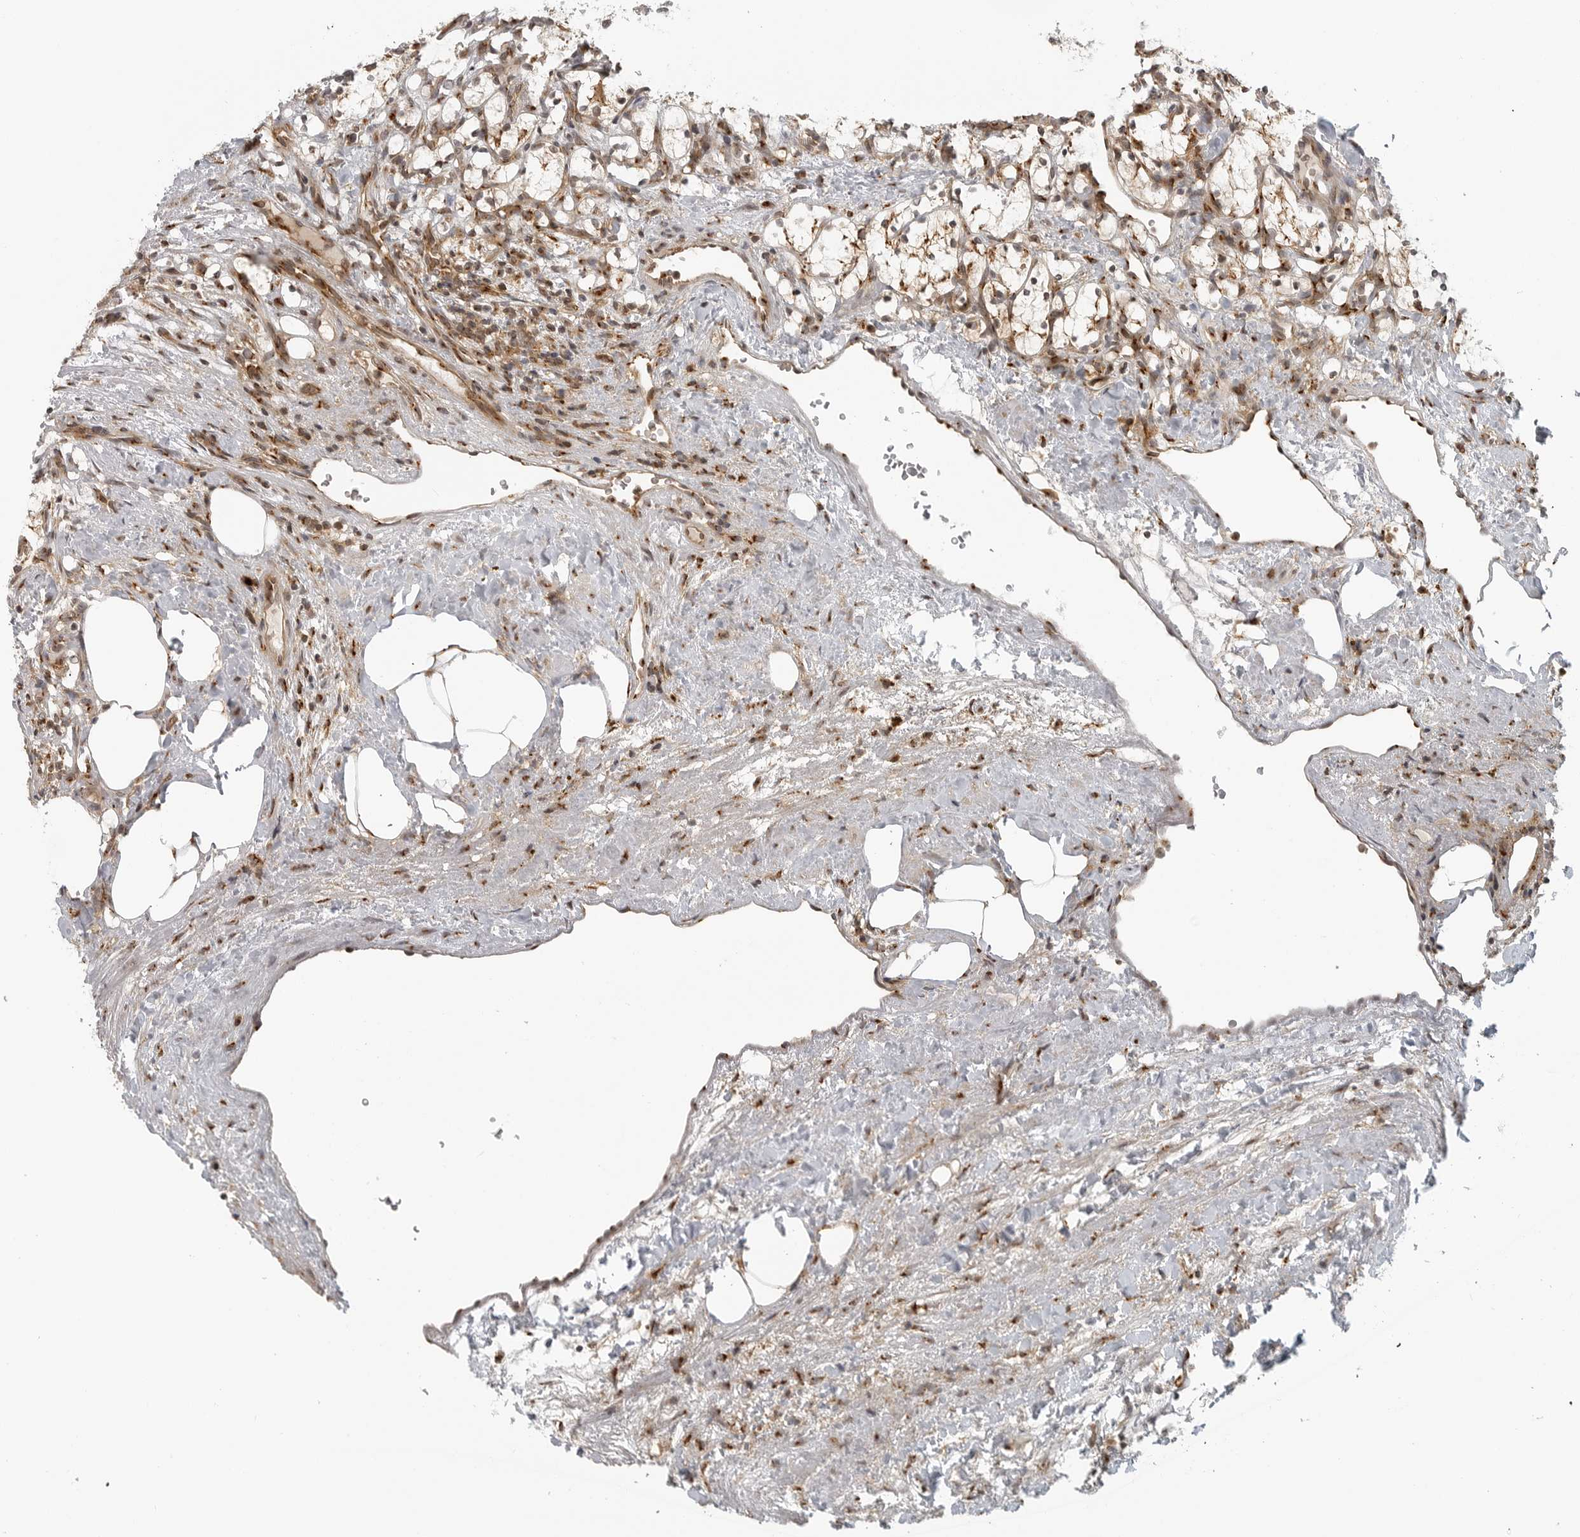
{"staining": {"intensity": "negative", "quantity": "none", "location": "none"}, "tissue": "renal cancer", "cell_type": "Tumor cells", "image_type": "cancer", "snomed": [{"axis": "morphology", "description": "Adenocarcinoma, NOS"}, {"axis": "topography", "description": "Kidney"}], "caption": "There is no significant expression in tumor cells of renal cancer. (Immunohistochemistry, brightfield microscopy, high magnification).", "gene": "COPA", "patient": {"sex": "female", "age": 69}}